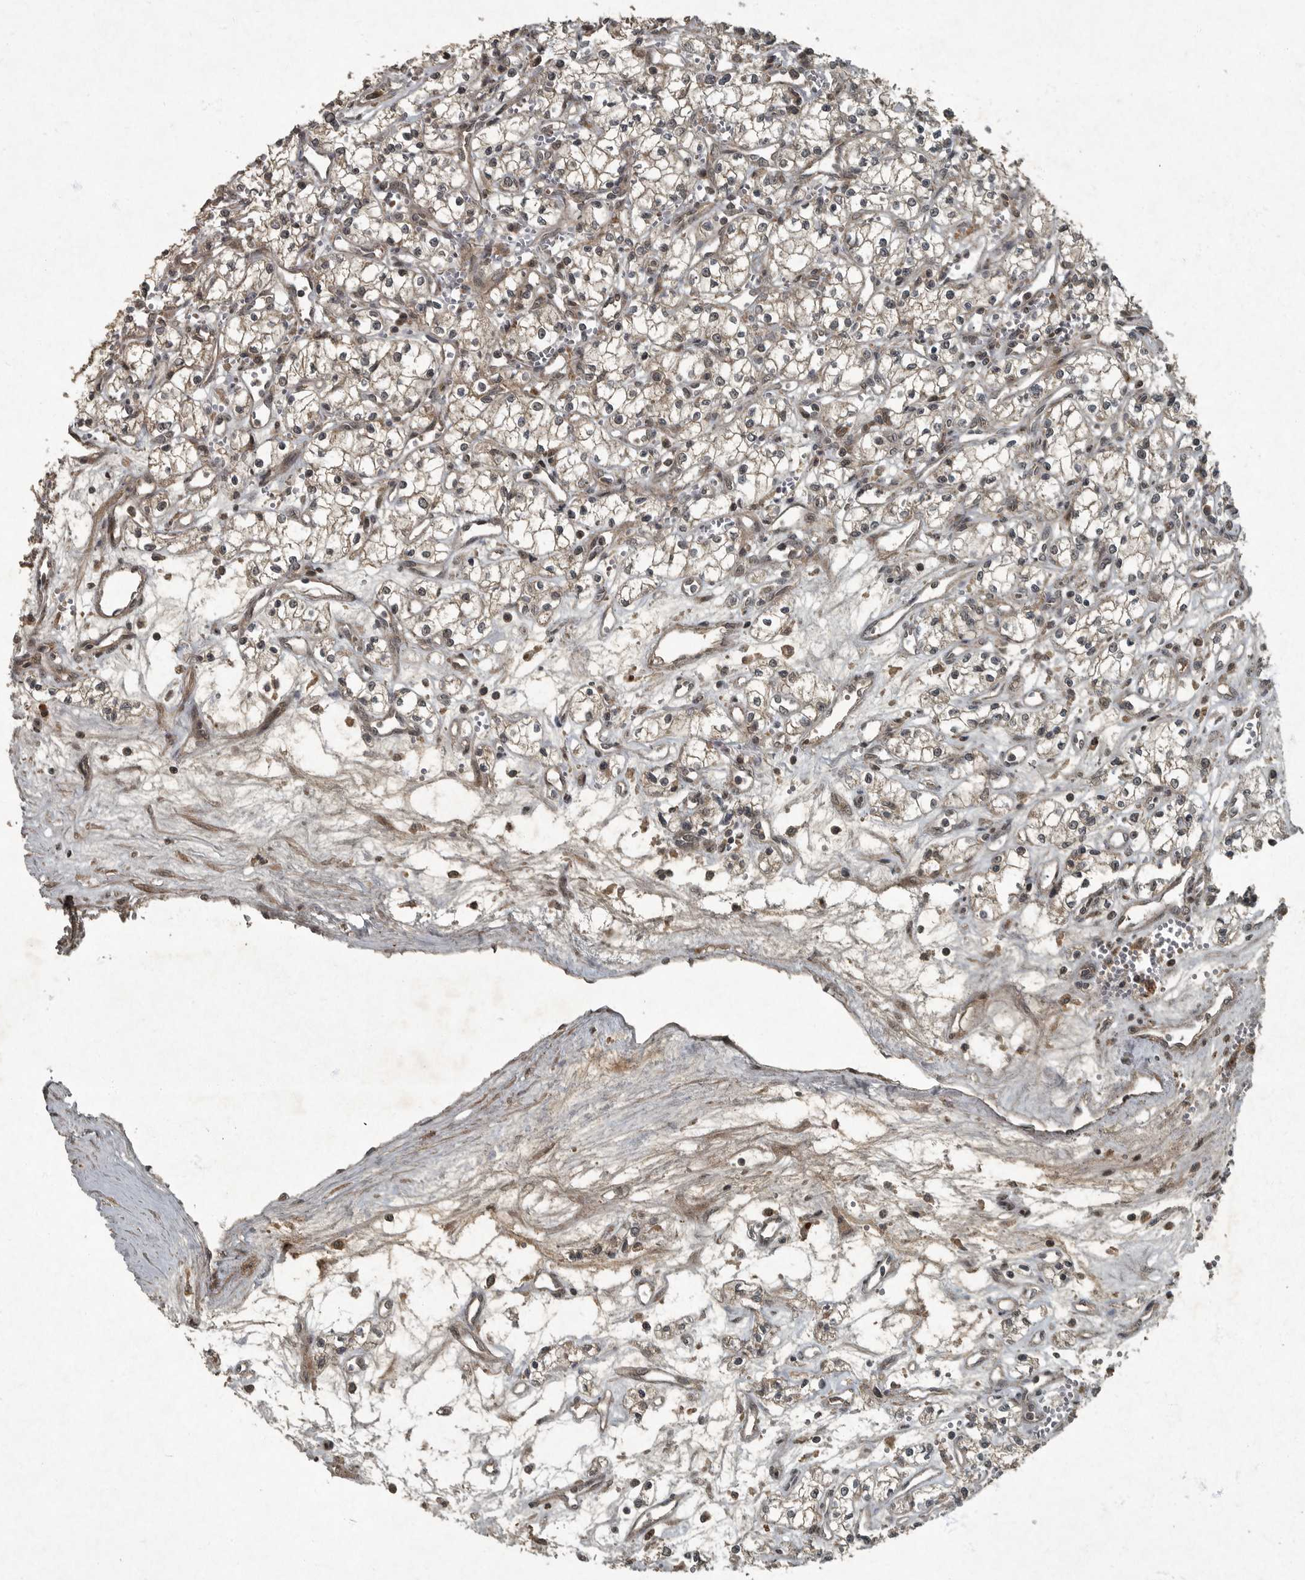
{"staining": {"intensity": "weak", "quantity": "25%-75%", "location": "cytoplasmic/membranous"}, "tissue": "renal cancer", "cell_type": "Tumor cells", "image_type": "cancer", "snomed": [{"axis": "morphology", "description": "Adenocarcinoma, NOS"}, {"axis": "topography", "description": "Kidney"}], "caption": "Protein staining by immunohistochemistry displays weak cytoplasmic/membranous expression in about 25%-75% of tumor cells in renal cancer.", "gene": "FOXO1", "patient": {"sex": "male", "age": 59}}